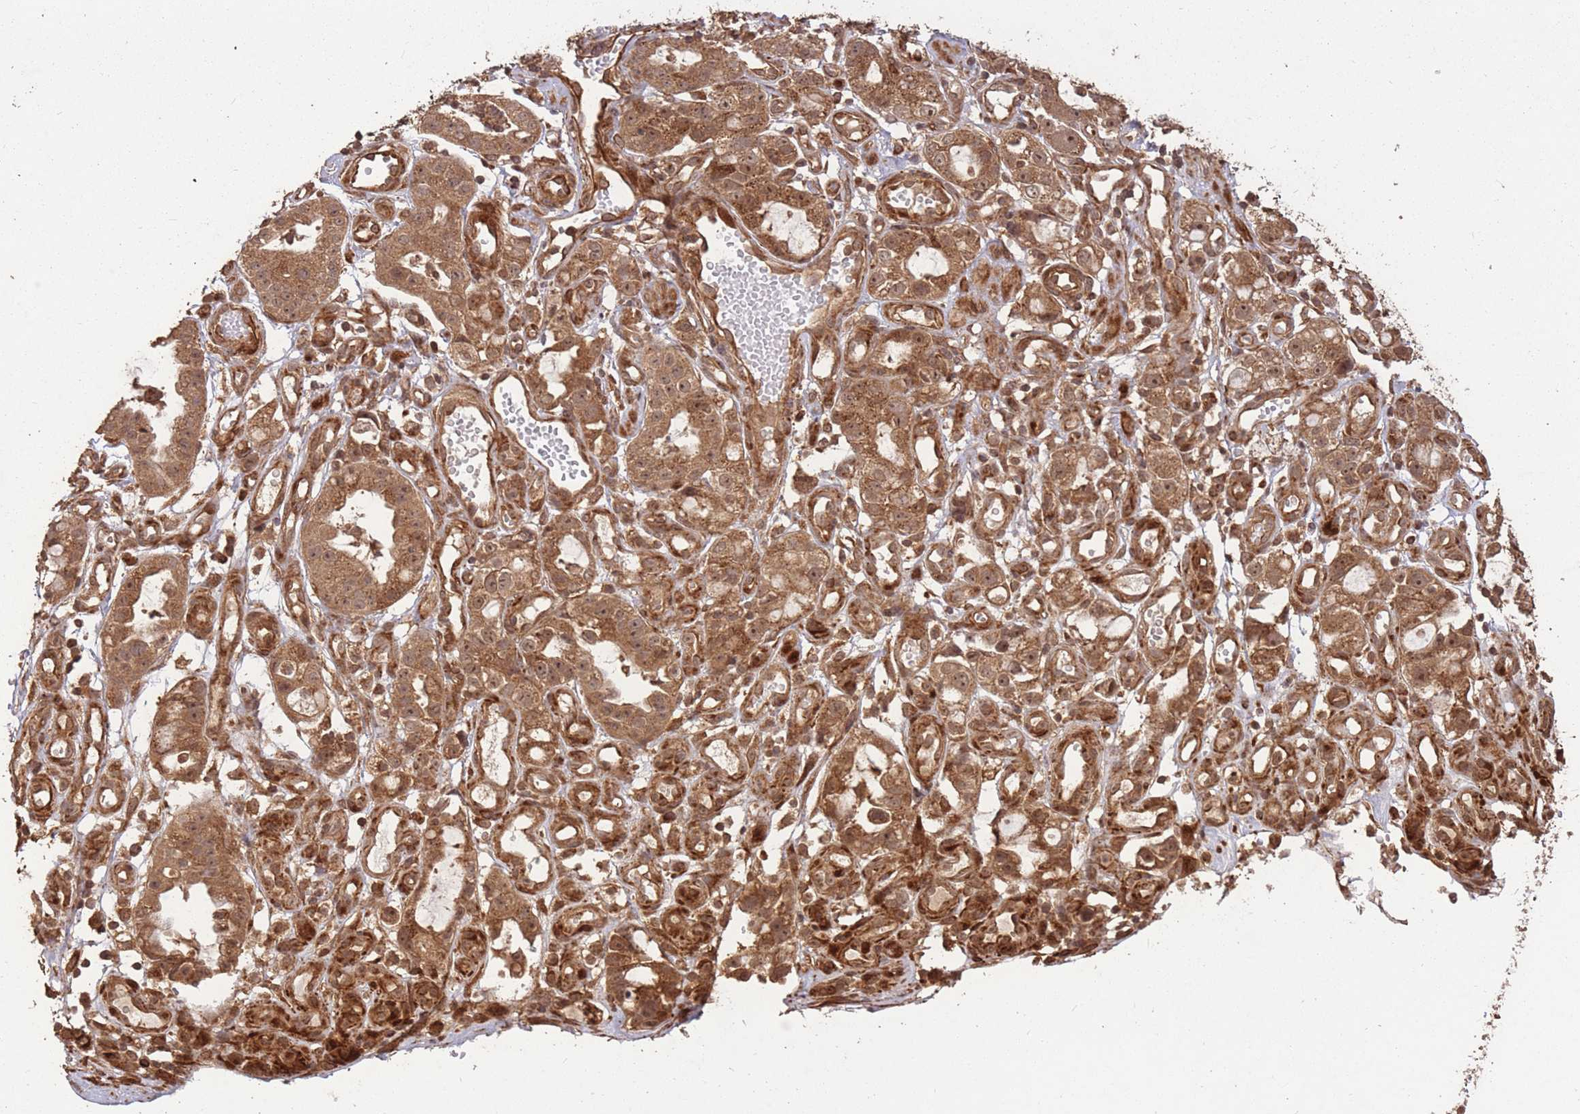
{"staining": {"intensity": "moderate", "quantity": ">75%", "location": "cytoplasmic/membranous,nuclear"}, "tissue": "stomach cancer", "cell_type": "Tumor cells", "image_type": "cancer", "snomed": [{"axis": "morphology", "description": "Adenocarcinoma, NOS"}, {"axis": "topography", "description": "Stomach"}], "caption": "IHC micrograph of human stomach adenocarcinoma stained for a protein (brown), which exhibits medium levels of moderate cytoplasmic/membranous and nuclear expression in about >75% of tumor cells.", "gene": "ERBB3", "patient": {"sex": "male", "age": 55}}